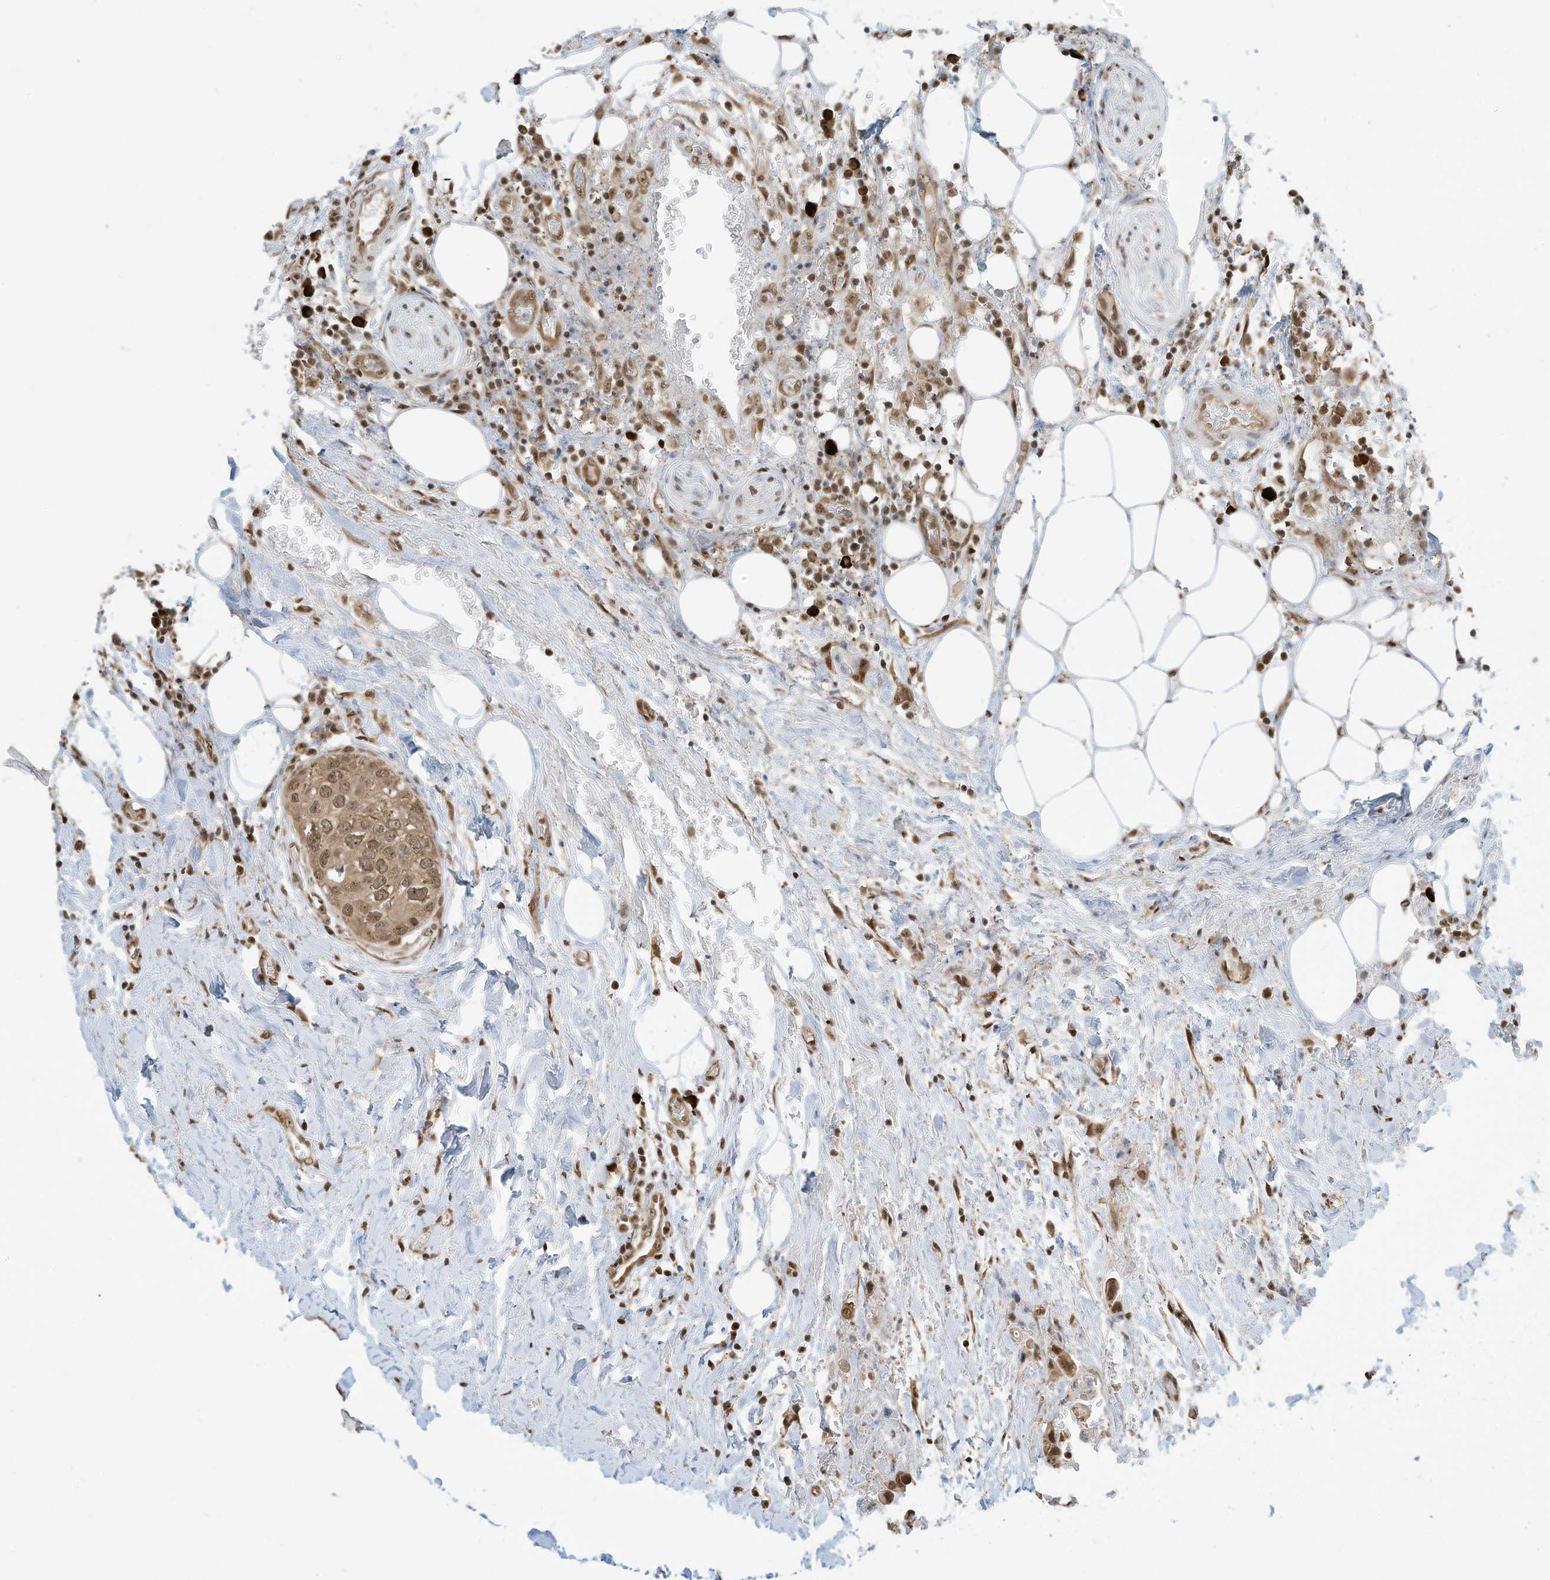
{"staining": {"intensity": "moderate", "quantity": ">75%", "location": "nuclear"}, "tissue": "urothelial cancer", "cell_type": "Tumor cells", "image_type": "cancer", "snomed": [{"axis": "morphology", "description": "Urothelial carcinoma, High grade"}, {"axis": "topography", "description": "Urinary bladder"}], "caption": "Urothelial carcinoma (high-grade) stained with a brown dye reveals moderate nuclear positive staining in about >75% of tumor cells.", "gene": "ZNF195", "patient": {"sex": "male", "age": 64}}